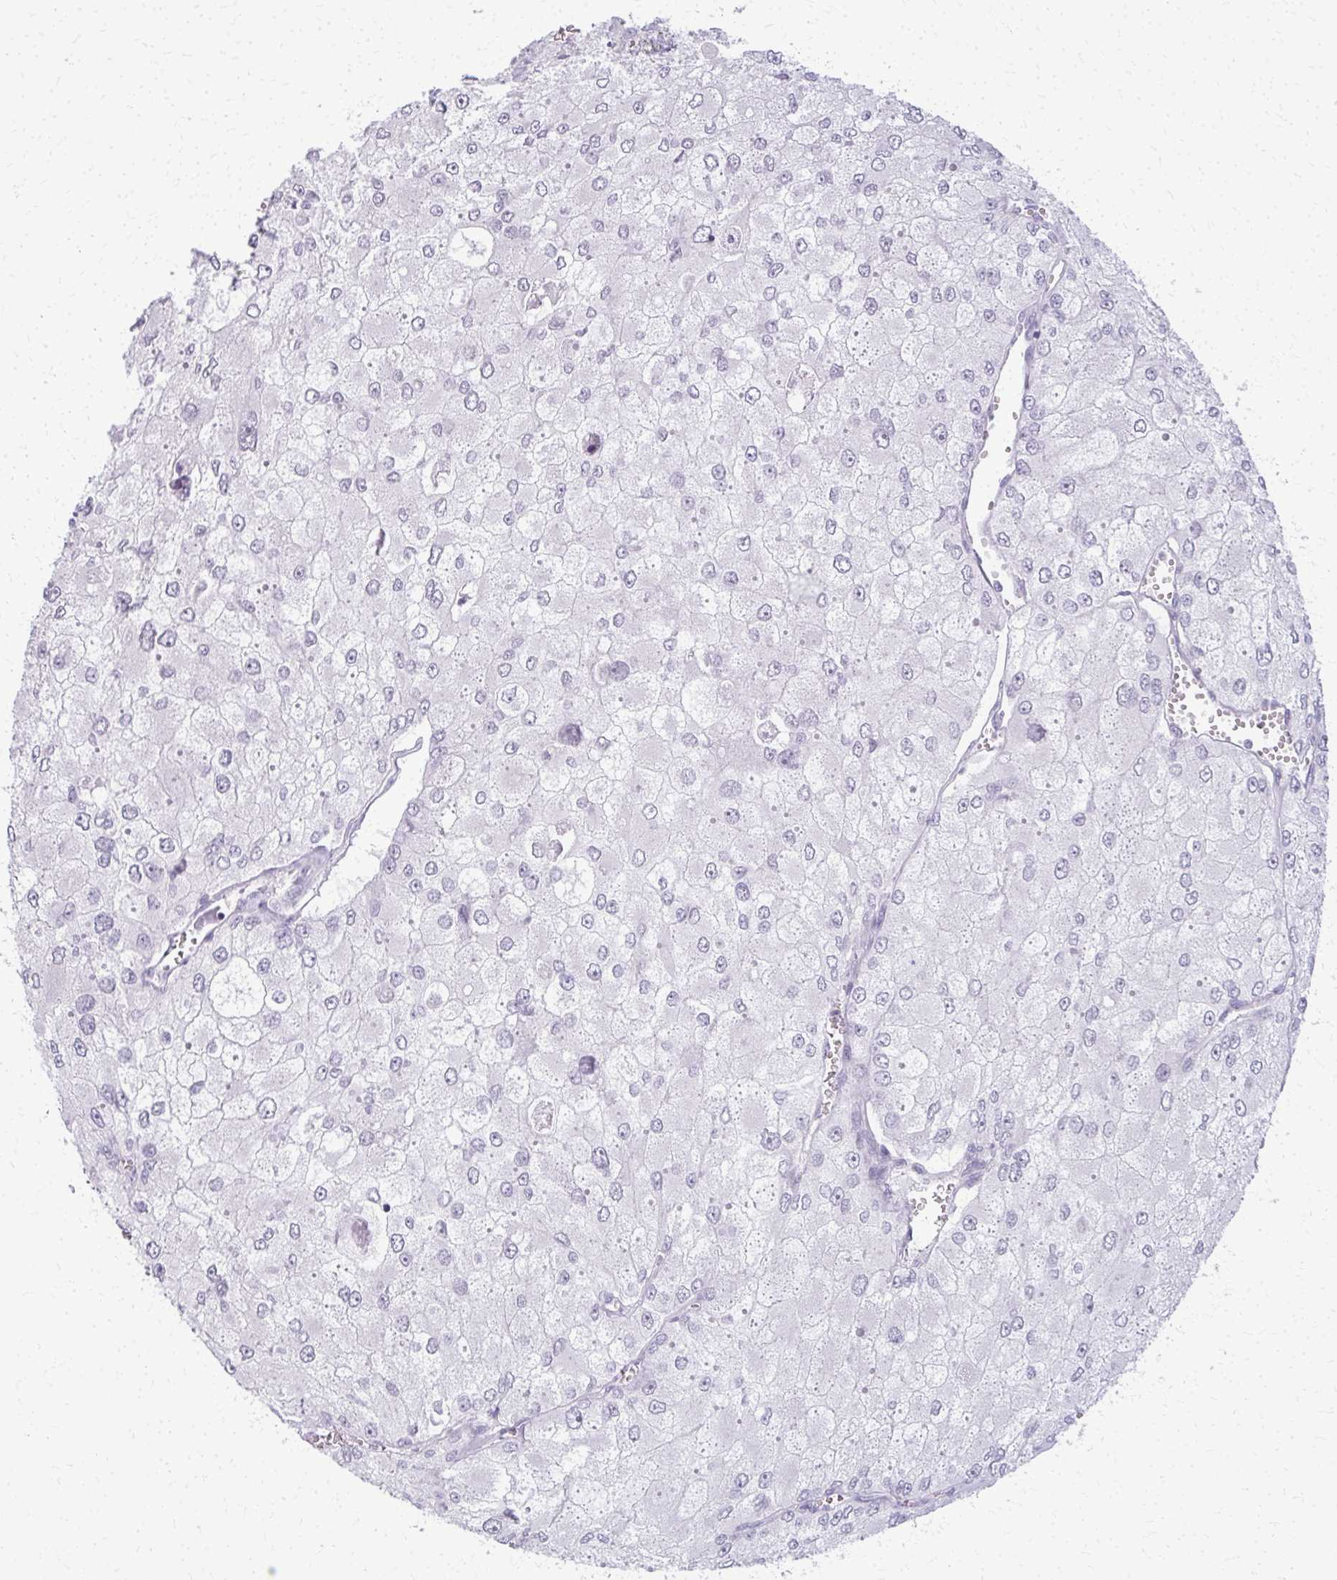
{"staining": {"intensity": "negative", "quantity": "none", "location": "none"}, "tissue": "renal cancer", "cell_type": "Tumor cells", "image_type": "cancer", "snomed": [{"axis": "morphology", "description": "Adenocarcinoma, NOS"}, {"axis": "topography", "description": "Kidney"}], "caption": "A photomicrograph of human renal adenocarcinoma is negative for staining in tumor cells.", "gene": "CA3", "patient": {"sex": "female", "age": 70}}